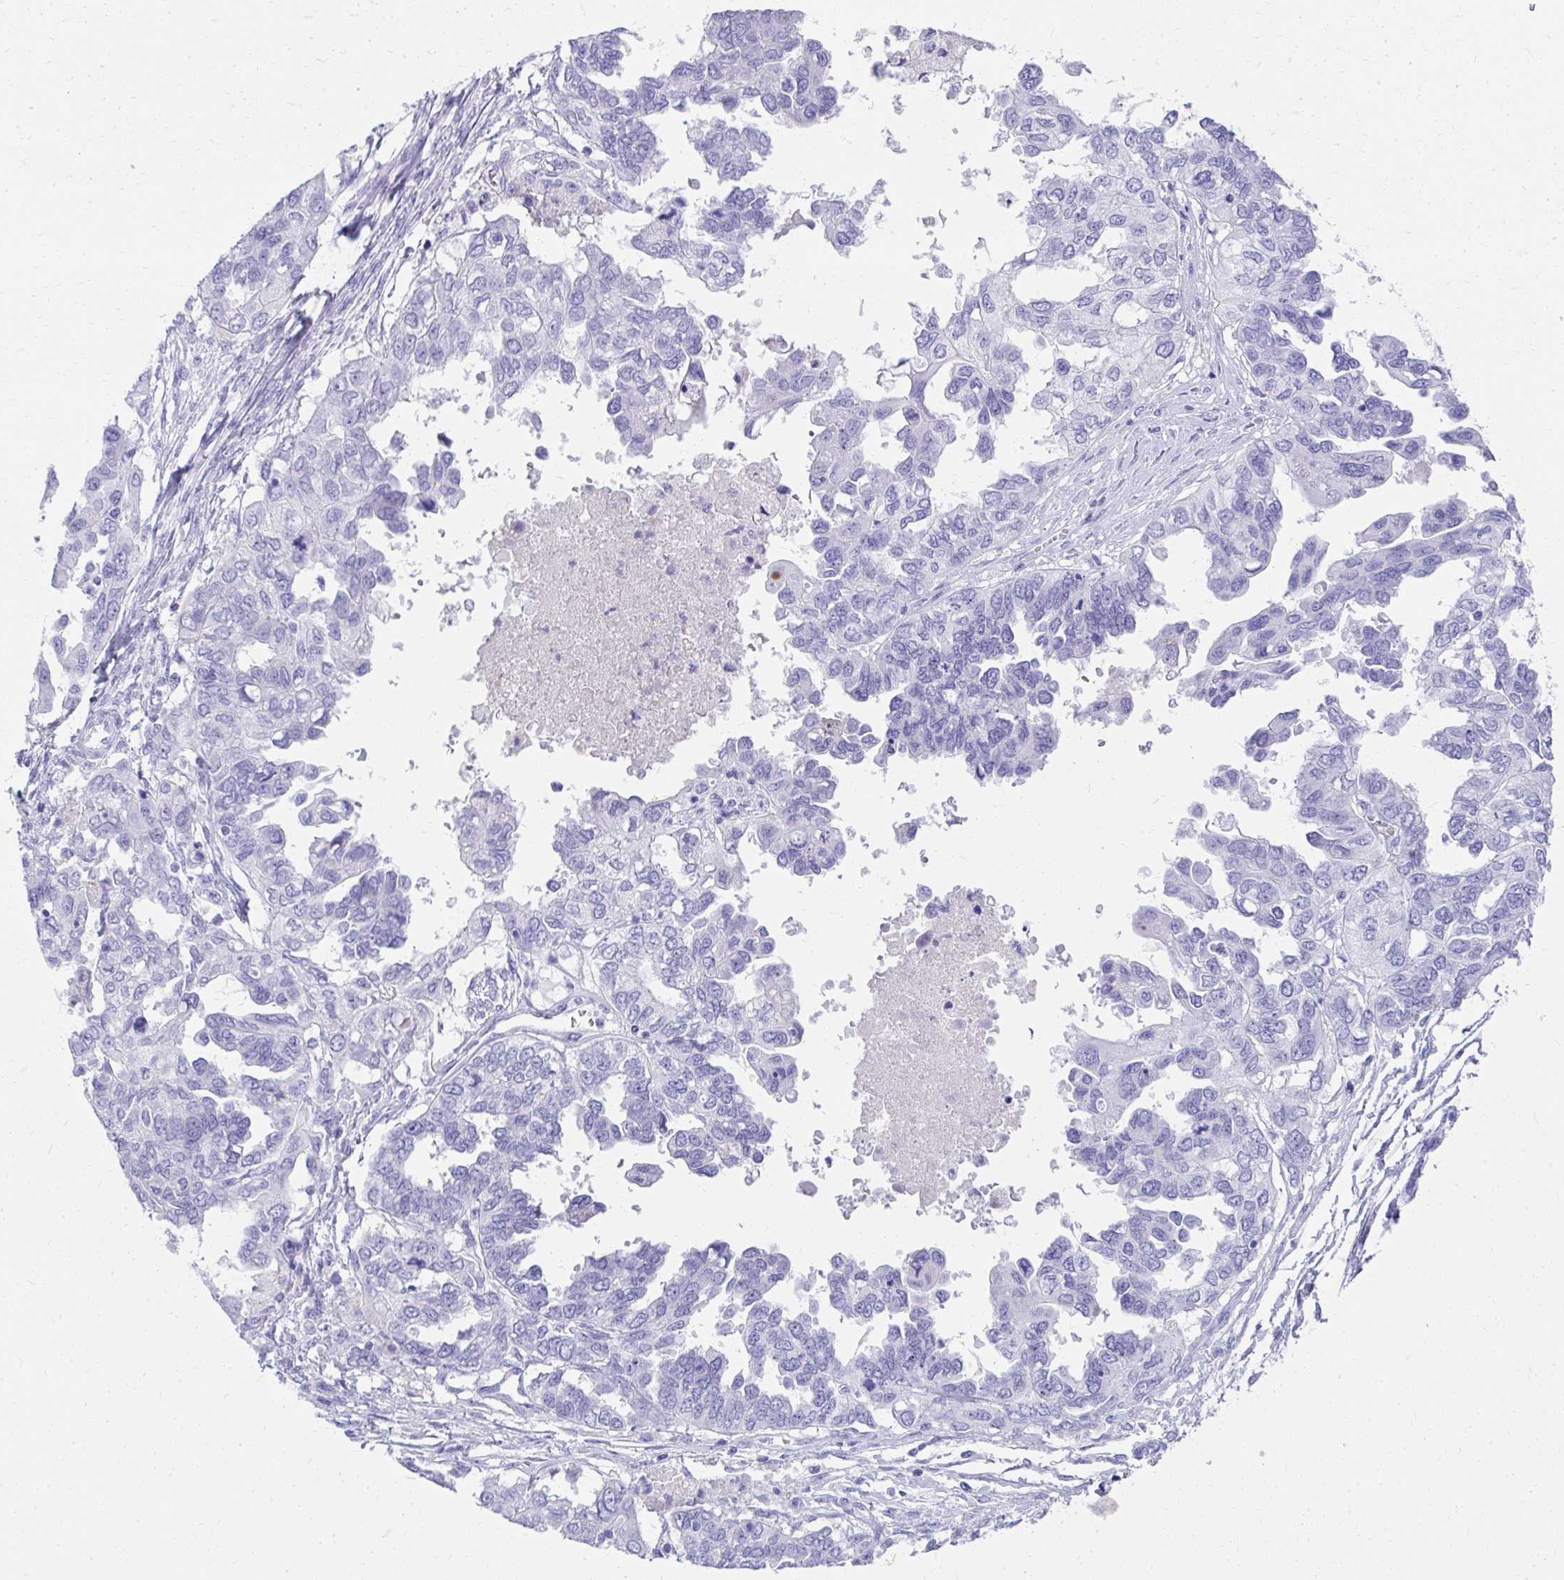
{"staining": {"intensity": "negative", "quantity": "none", "location": "none"}, "tissue": "ovarian cancer", "cell_type": "Tumor cells", "image_type": "cancer", "snomed": [{"axis": "morphology", "description": "Cystadenocarcinoma, serous, NOS"}, {"axis": "topography", "description": "Ovary"}], "caption": "This histopathology image is of serous cystadenocarcinoma (ovarian) stained with IHC to label a protein in brown with the nuclei are counter-stained blue. There is no expression in tumor cells.", "gene": "TNNT1", "patient": {"sex": "female", "age": 53}}